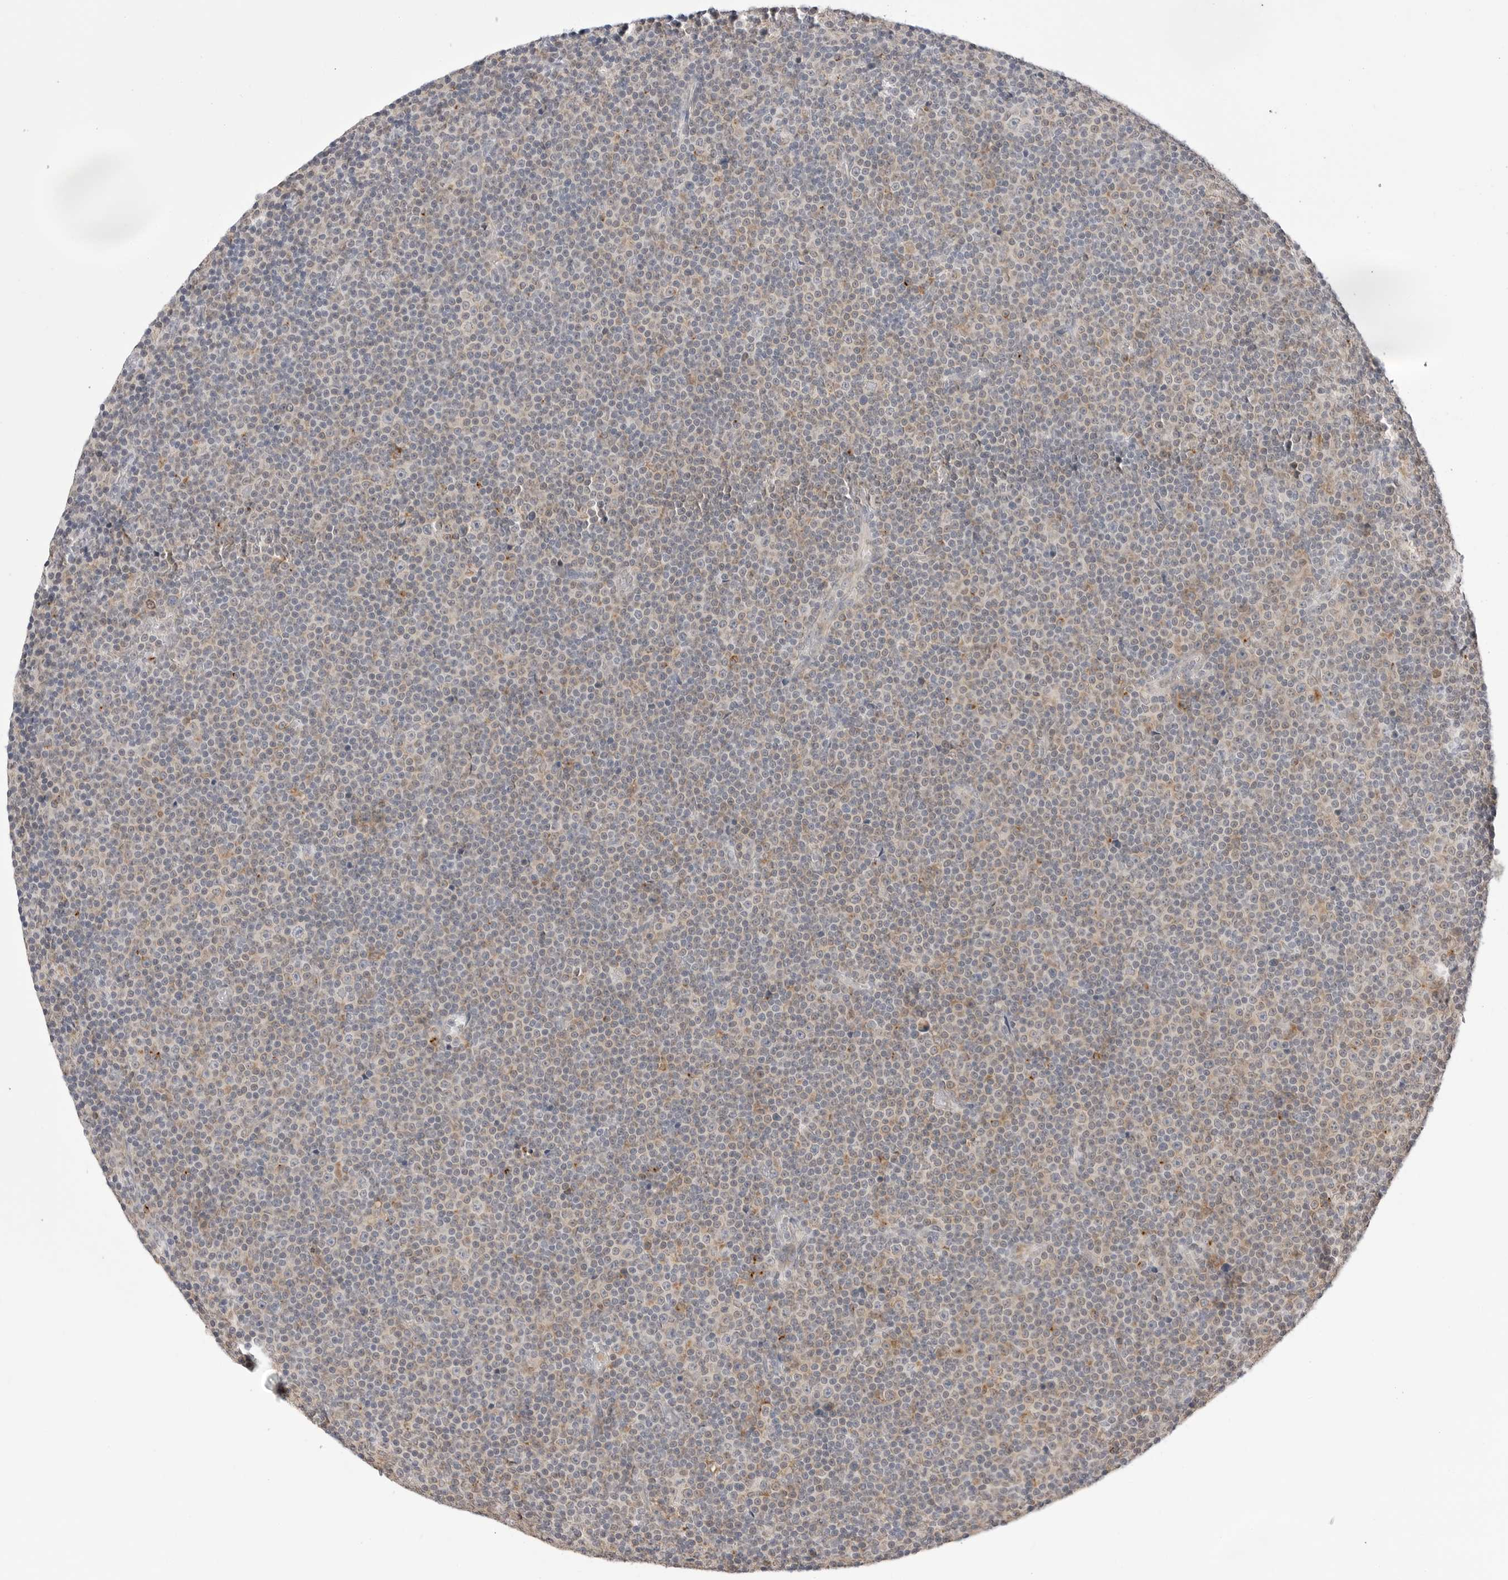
{"staining": {"intensity": "weak", "quantity": "<25%", "location": "cytoplasmic/membranous"}, "tissue": "lymphoma", "cell_type": "Tumor cells", "image_type": "cancer", "snomed": [{"axis": "morphology", "description": "Malignant lymphoma, non-Hodgkin's type, Low grade"}, {"axis": "topography", "description": "Lymph node"}], "caption": "This is an immunohistochemistry photomicrograph of lymphoma. There is no positivity in tumor cells.", "gene": "RPN1", "patient": {"sex": "female", "age": 67}}